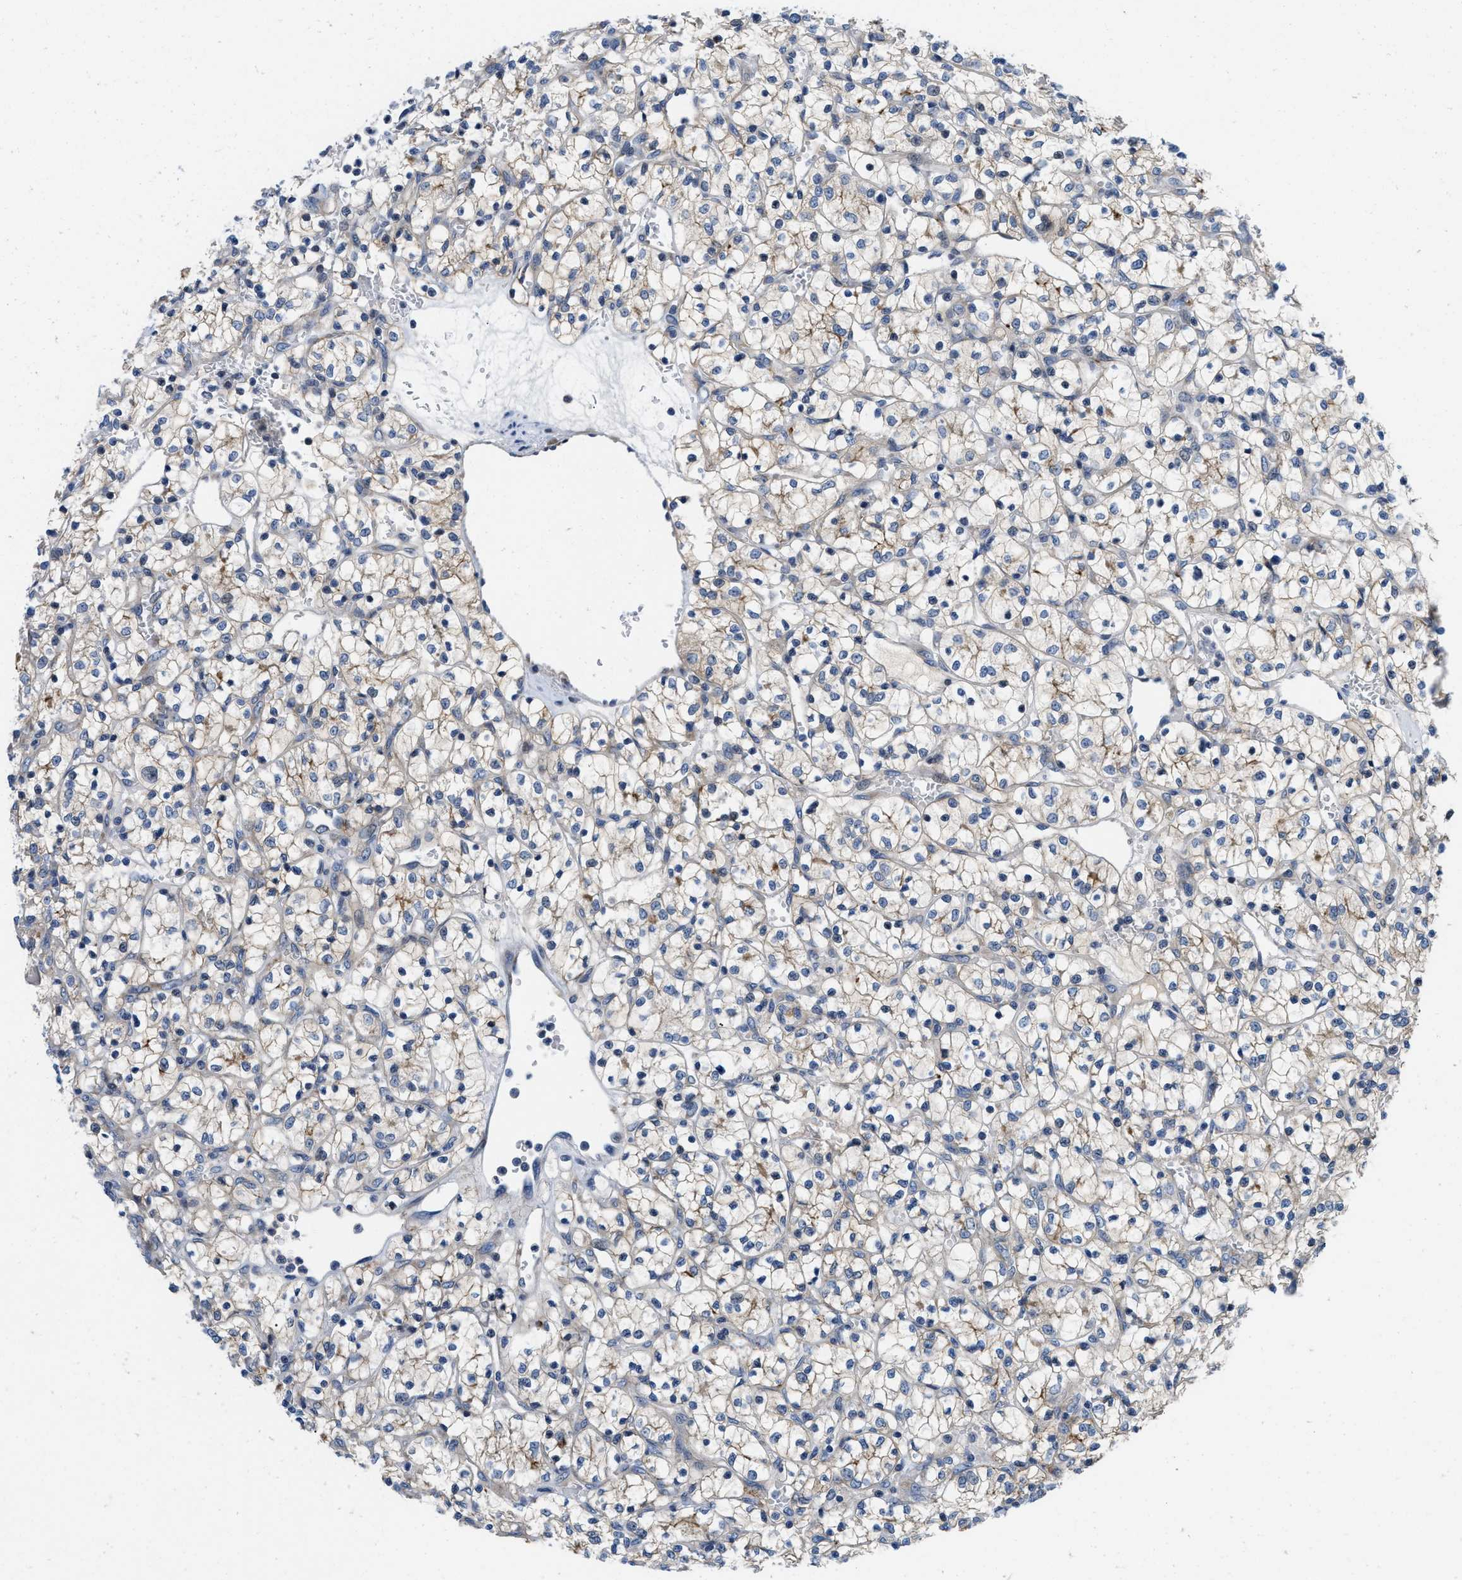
{"staining": {"intensity": "weak", "quantity": "<25%", "location": "cytoplasmic/membranous"}, "tissue": "renal cancer", "cell_type": "Tumor cells", "image_type": "cancer", "snomed": [{"axis": "morphology", "description": "Adenocarcinoma, NOS"}, {"axis": "topography", "description": "Kidney"}], "caption": "Tumor cells are negative for protein expression in human renal cancer.", "gene": "IKBKE", "patient": {"sex": "female", "age": 69}}